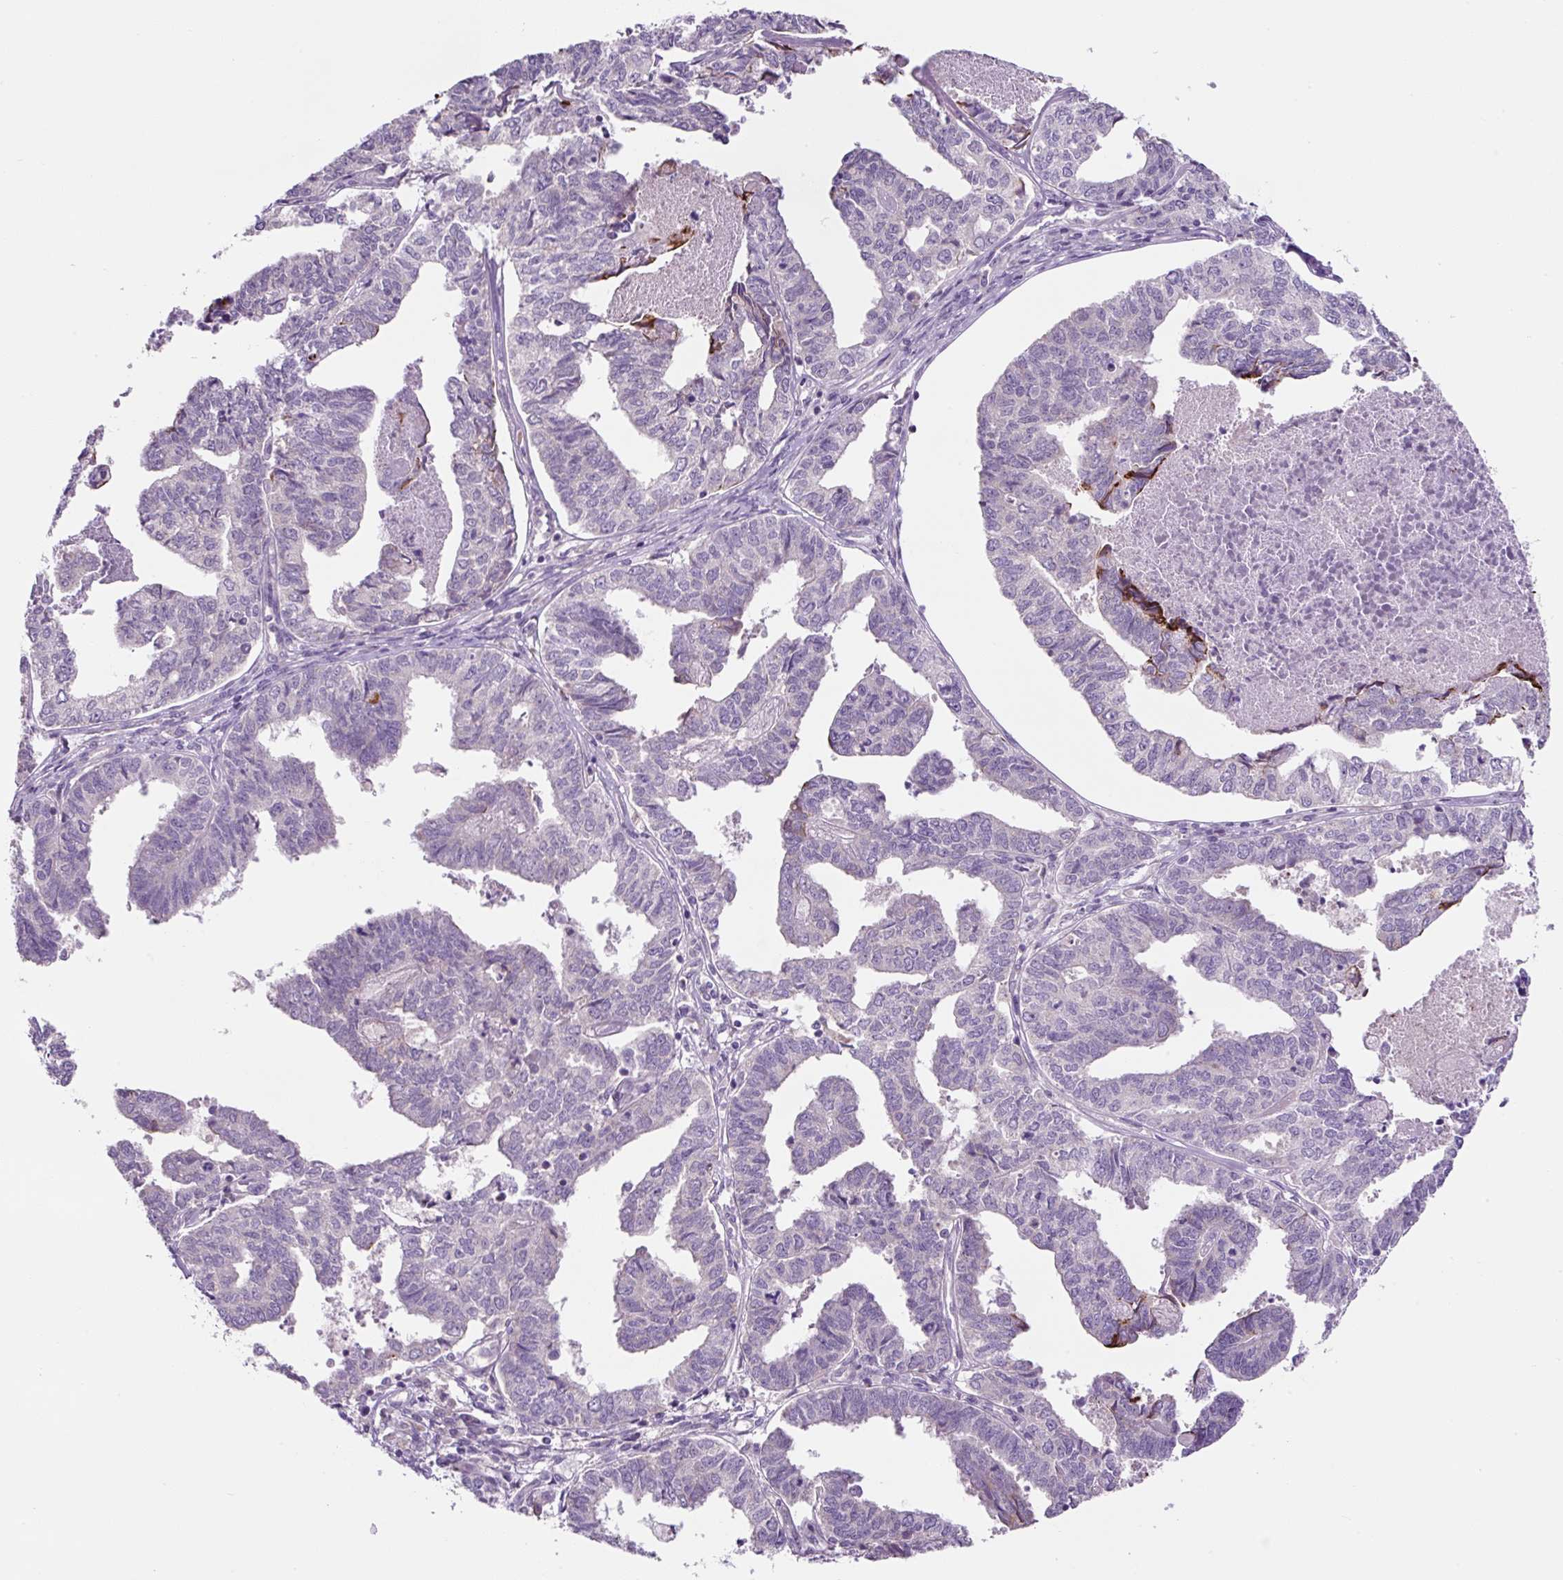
{"staining": {"intensity": "negative", "quantity": "none", "location": "none"}, "tissue": "endometrial cancer", "cell_type": "Tumor cells", "image_type": "cancer", "snomed": [{"axis": "morphology", "description": "Adenocarcinoma, NOS"}, {"axis": "topography", "description": "Endometrium"}], "caption": "Endometrial adenocarcinoma was stained to show a protein in brown. There is no significant staining in tumor cells.", "gene": "OGDHL", "patient": {"sex": "female", "age": 73}}